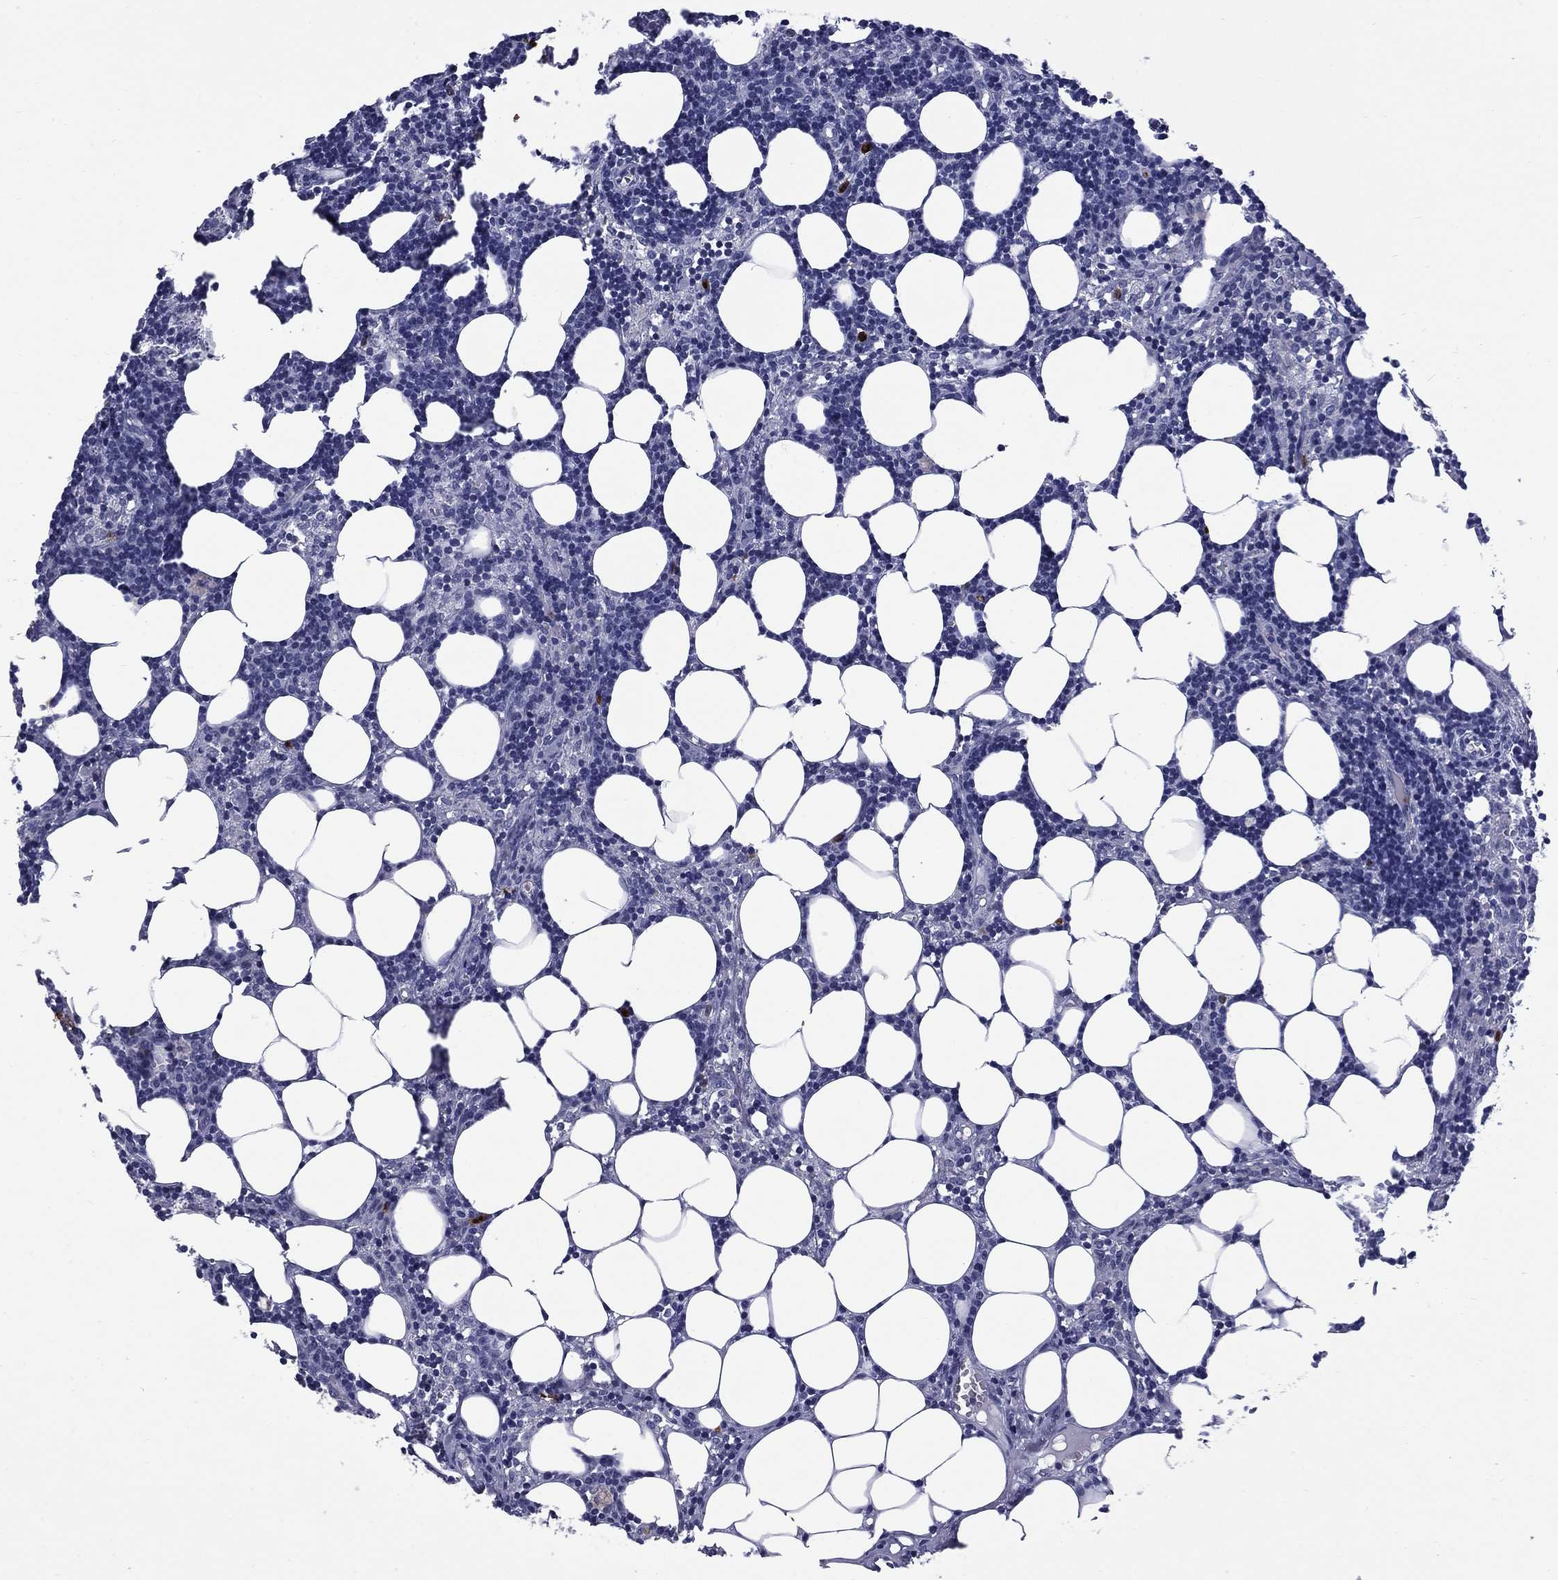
{"staining": {"intensity": "negative", "quantity": "none", "location": "none"}, "tissue": "lymph node", "cell_type": "Germinal center cells", "image_type": "normal", "snomed": [{"axis": "morphology", "description": "Normal tissue, NOS"}, {"axis": "topography", "description": "Lymph node"}], "caption": "Lymph node was stained to show a protein in brown. There is no significant staining in germinal center cells.", "gene": "TRIM29", "patient": {"sex": "female", "age": 52}}